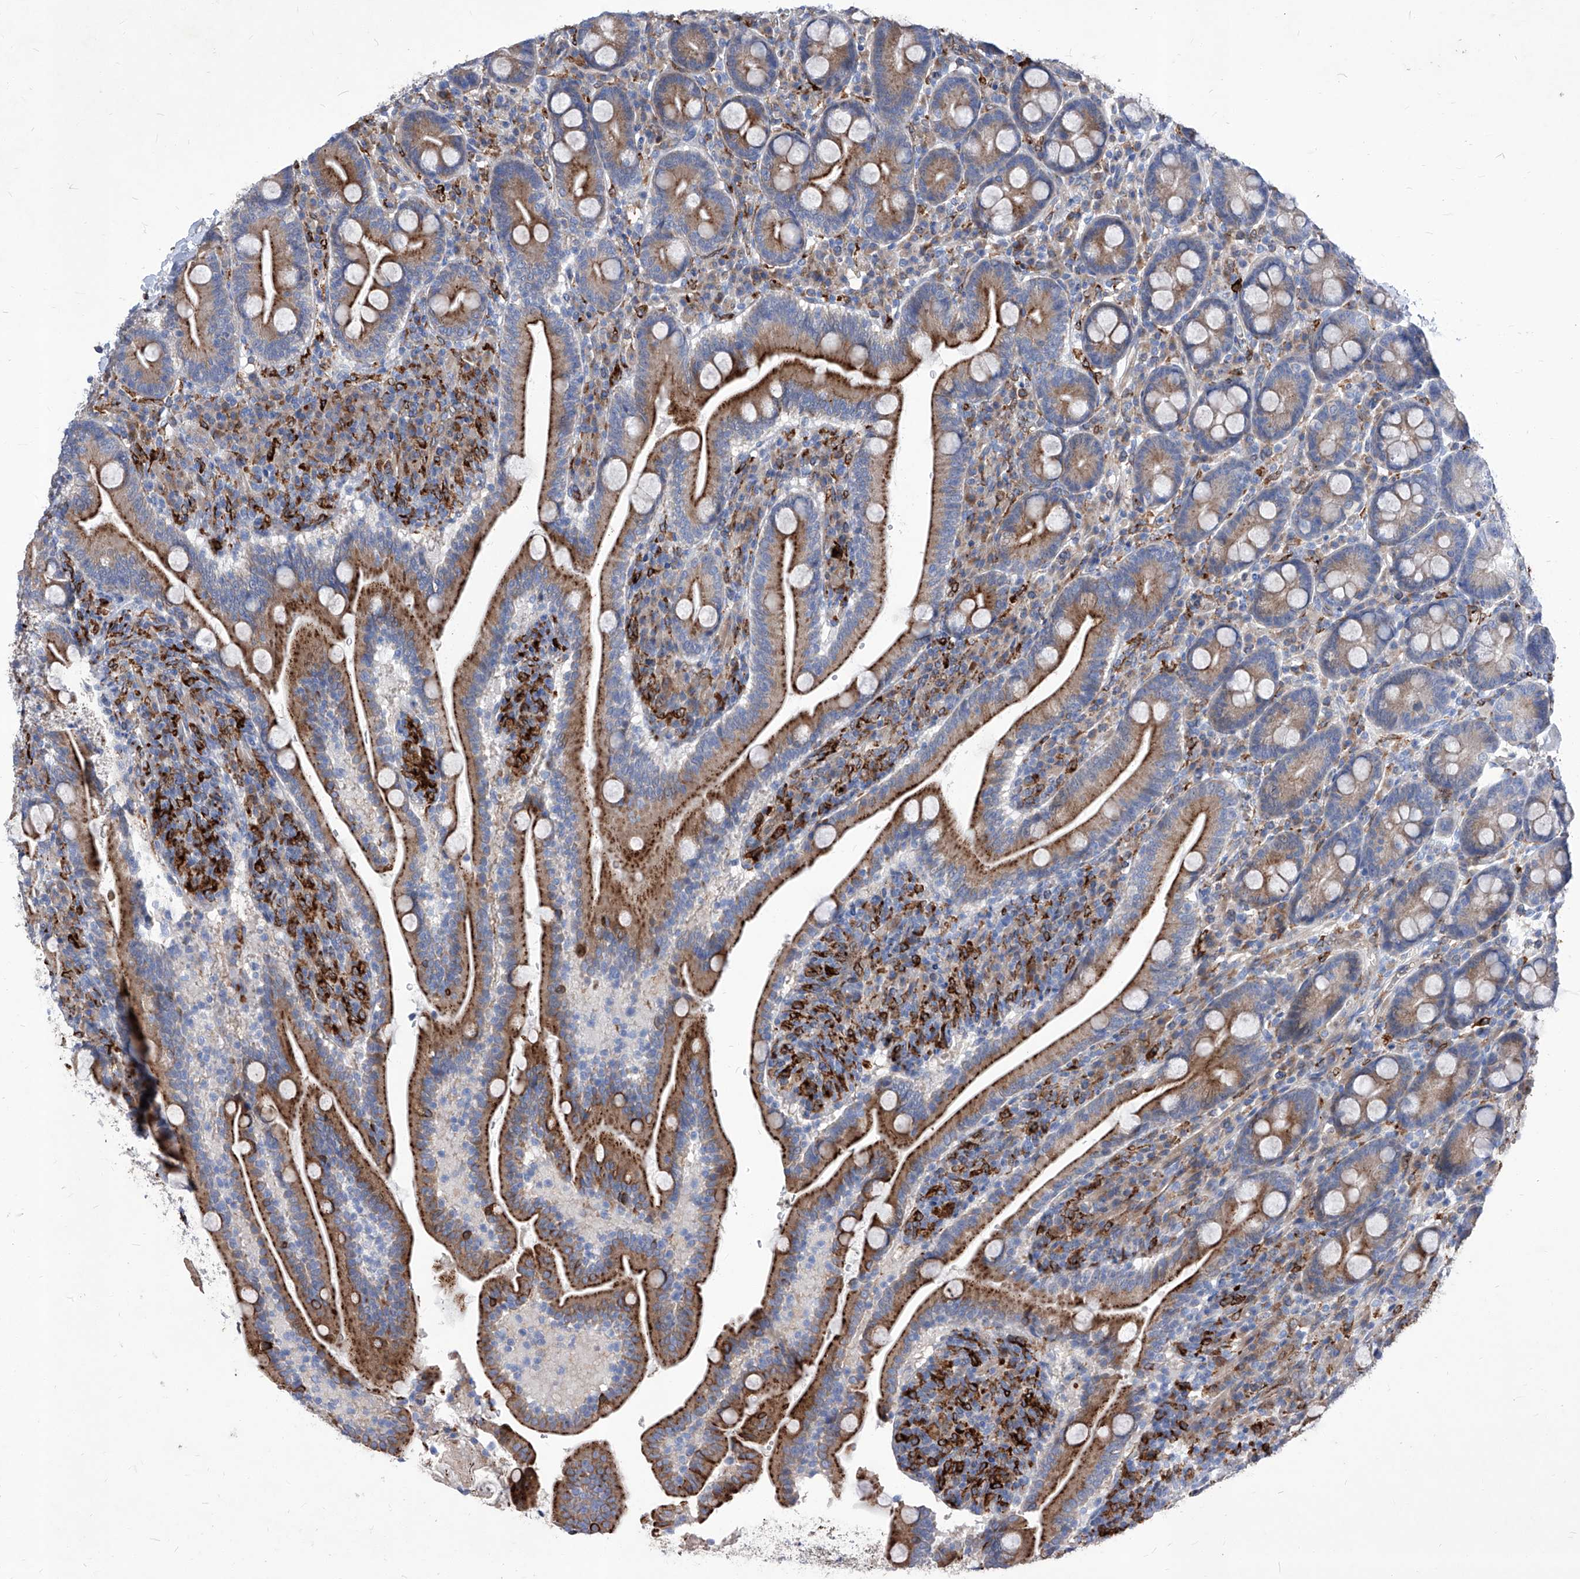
{"staining": {"intensity": "moderate", "quantity": "25%-75%", "location": "cytoplasmic/membranous"}, "tissue": "duodenum", "cell_type": "Glandular cells", "image_type": "normal", "snomed": [{"axis": "morphology", "description": "Normal tissue, NOS"}, {"axis": "topography", "description": "Duodenum"}], "caption": "Duodenum stained for a protein (brown) shows moderate cytoplasmic/membranous positive positivity in about 25%-75% of glandular cells.", "gene": "UBOX5", "patient": {"sex": "male", "age": 35}}